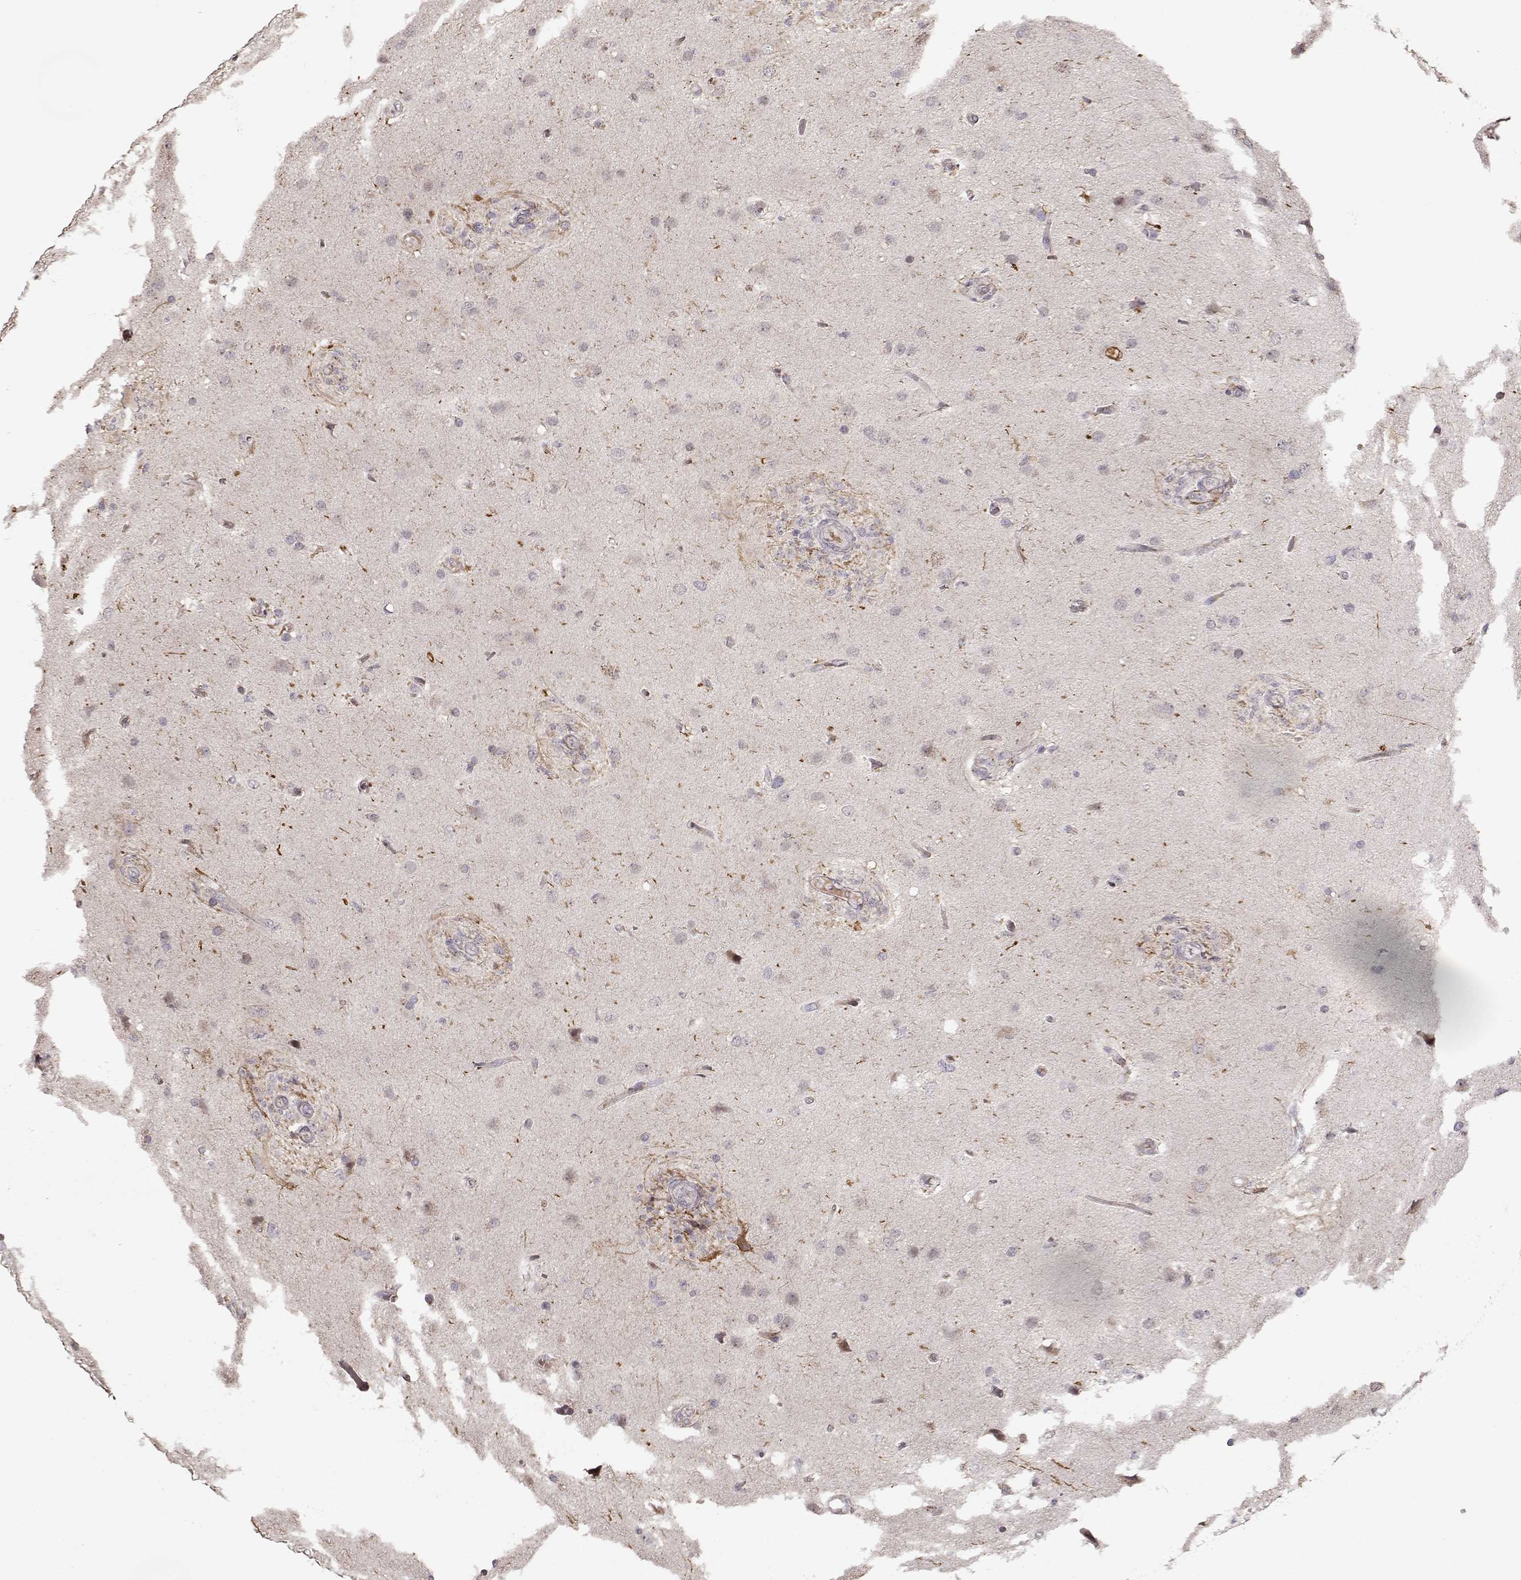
{"staining": {"intensity": "negative", "quantity": "none", "location": "none"}, "tissue": "glioma", "cell_type": "Tumor cells", "image_type": "cancer", "snomed": [{"axis": "morphology", "description": "Glioma, malignant, High grade"}, {"axis": "topography", "description": "Brain"}], "caption": "Immunohistochemical staining of human high-grade glioma (malignant) shows no significant staining in tumor cells. Nuclei are stained in blue.", "gene": "PNMT", "patient": {"sex": "male", "age": 68}}